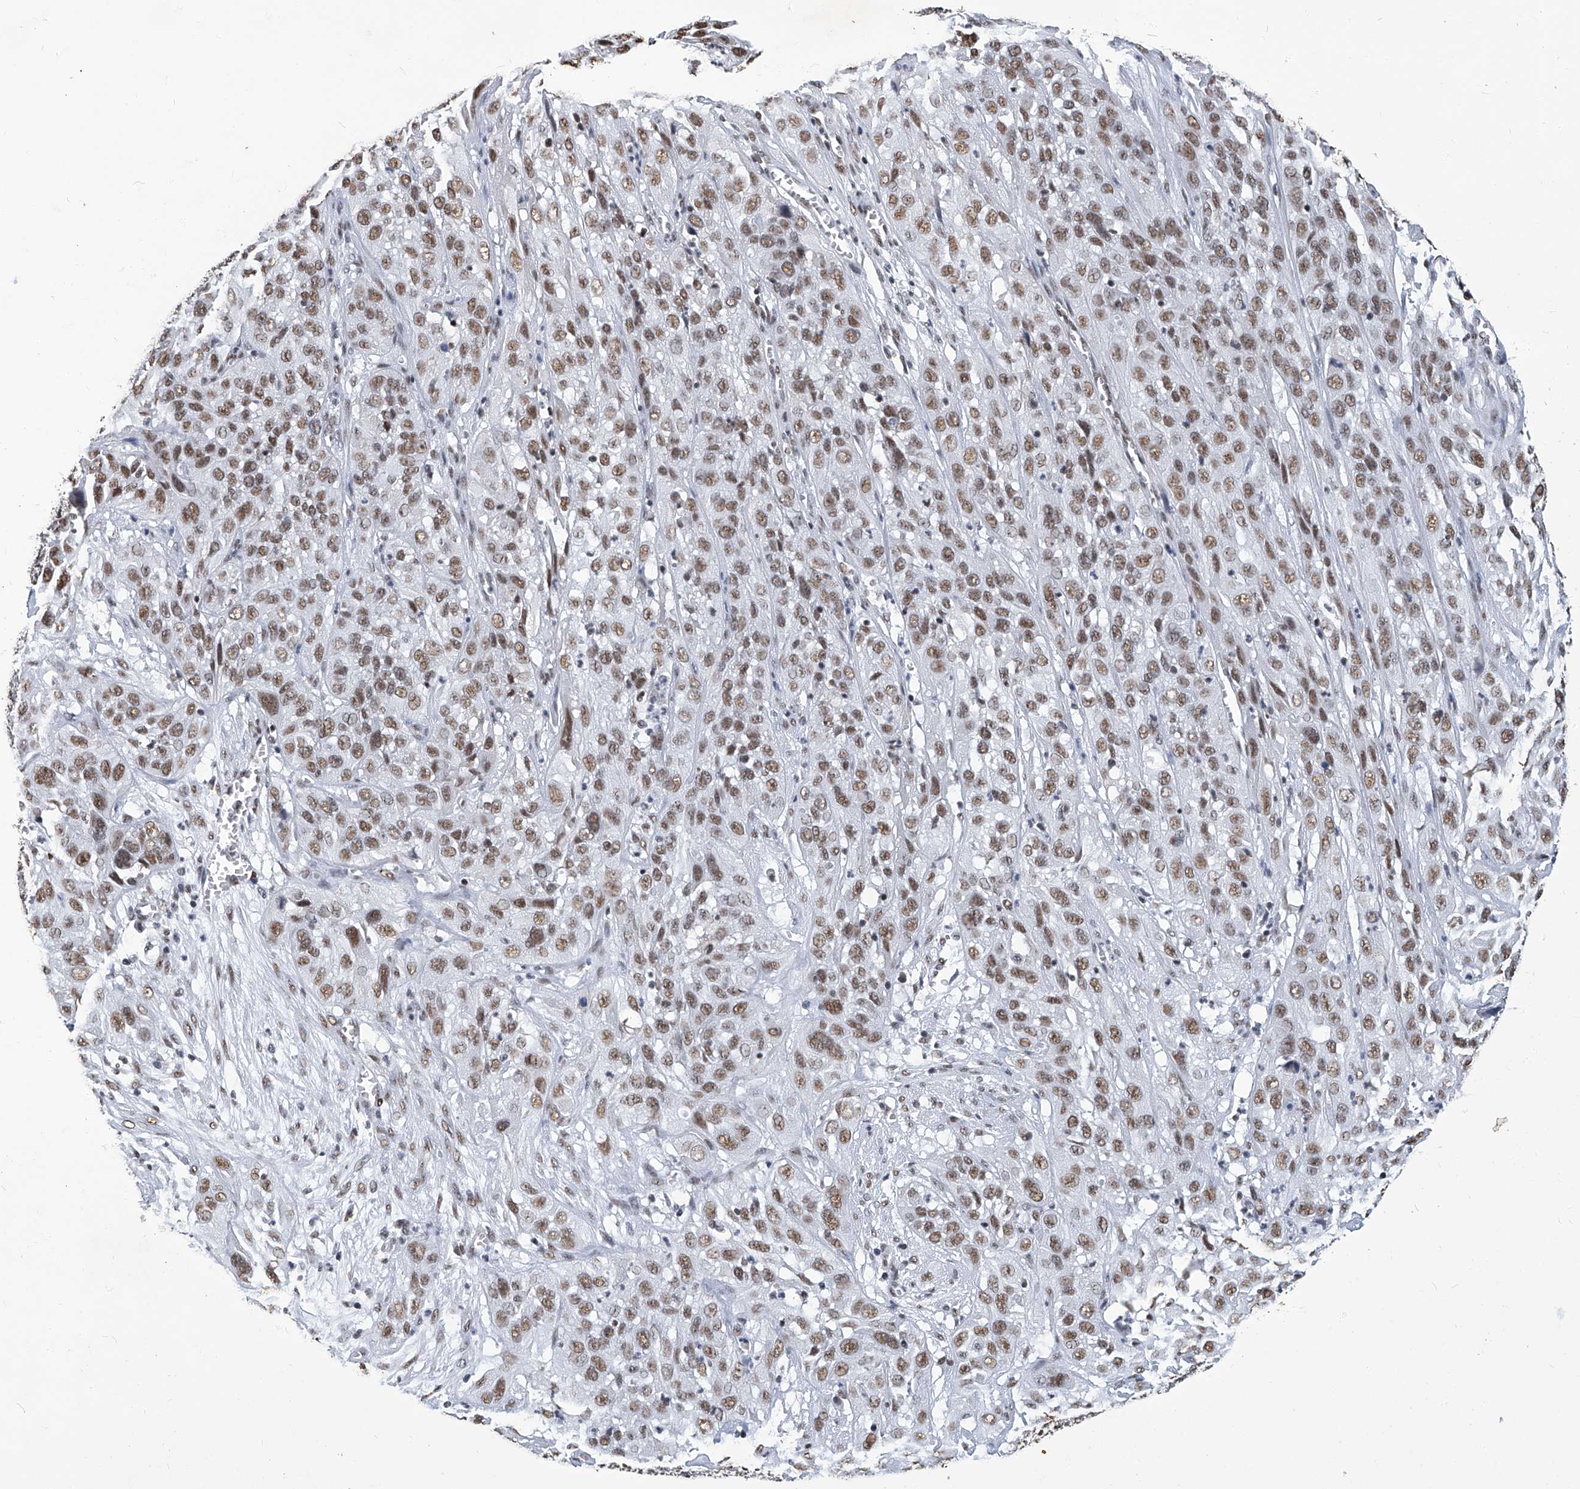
{"staining": {"intensity": "moderate", "quantity": ">75%", "location": "nuclear"}, "tissue": "cervical cancer", "cell_type": "Tumor cells", "image_type": "cancer", "snomed": [{"axis": "morphology", "description": "Squamous cell carcinoma, NOS"}, {"axis": "topography", "description": "Cervix"}], "caption": "Cervical cancer was stained to show a protein in brown. There is medium levels of moderate nuclear expression in approximately >75% of tumor cells.", "gene": "HBP1", "patient": {"sex": "female", "age": 32}}